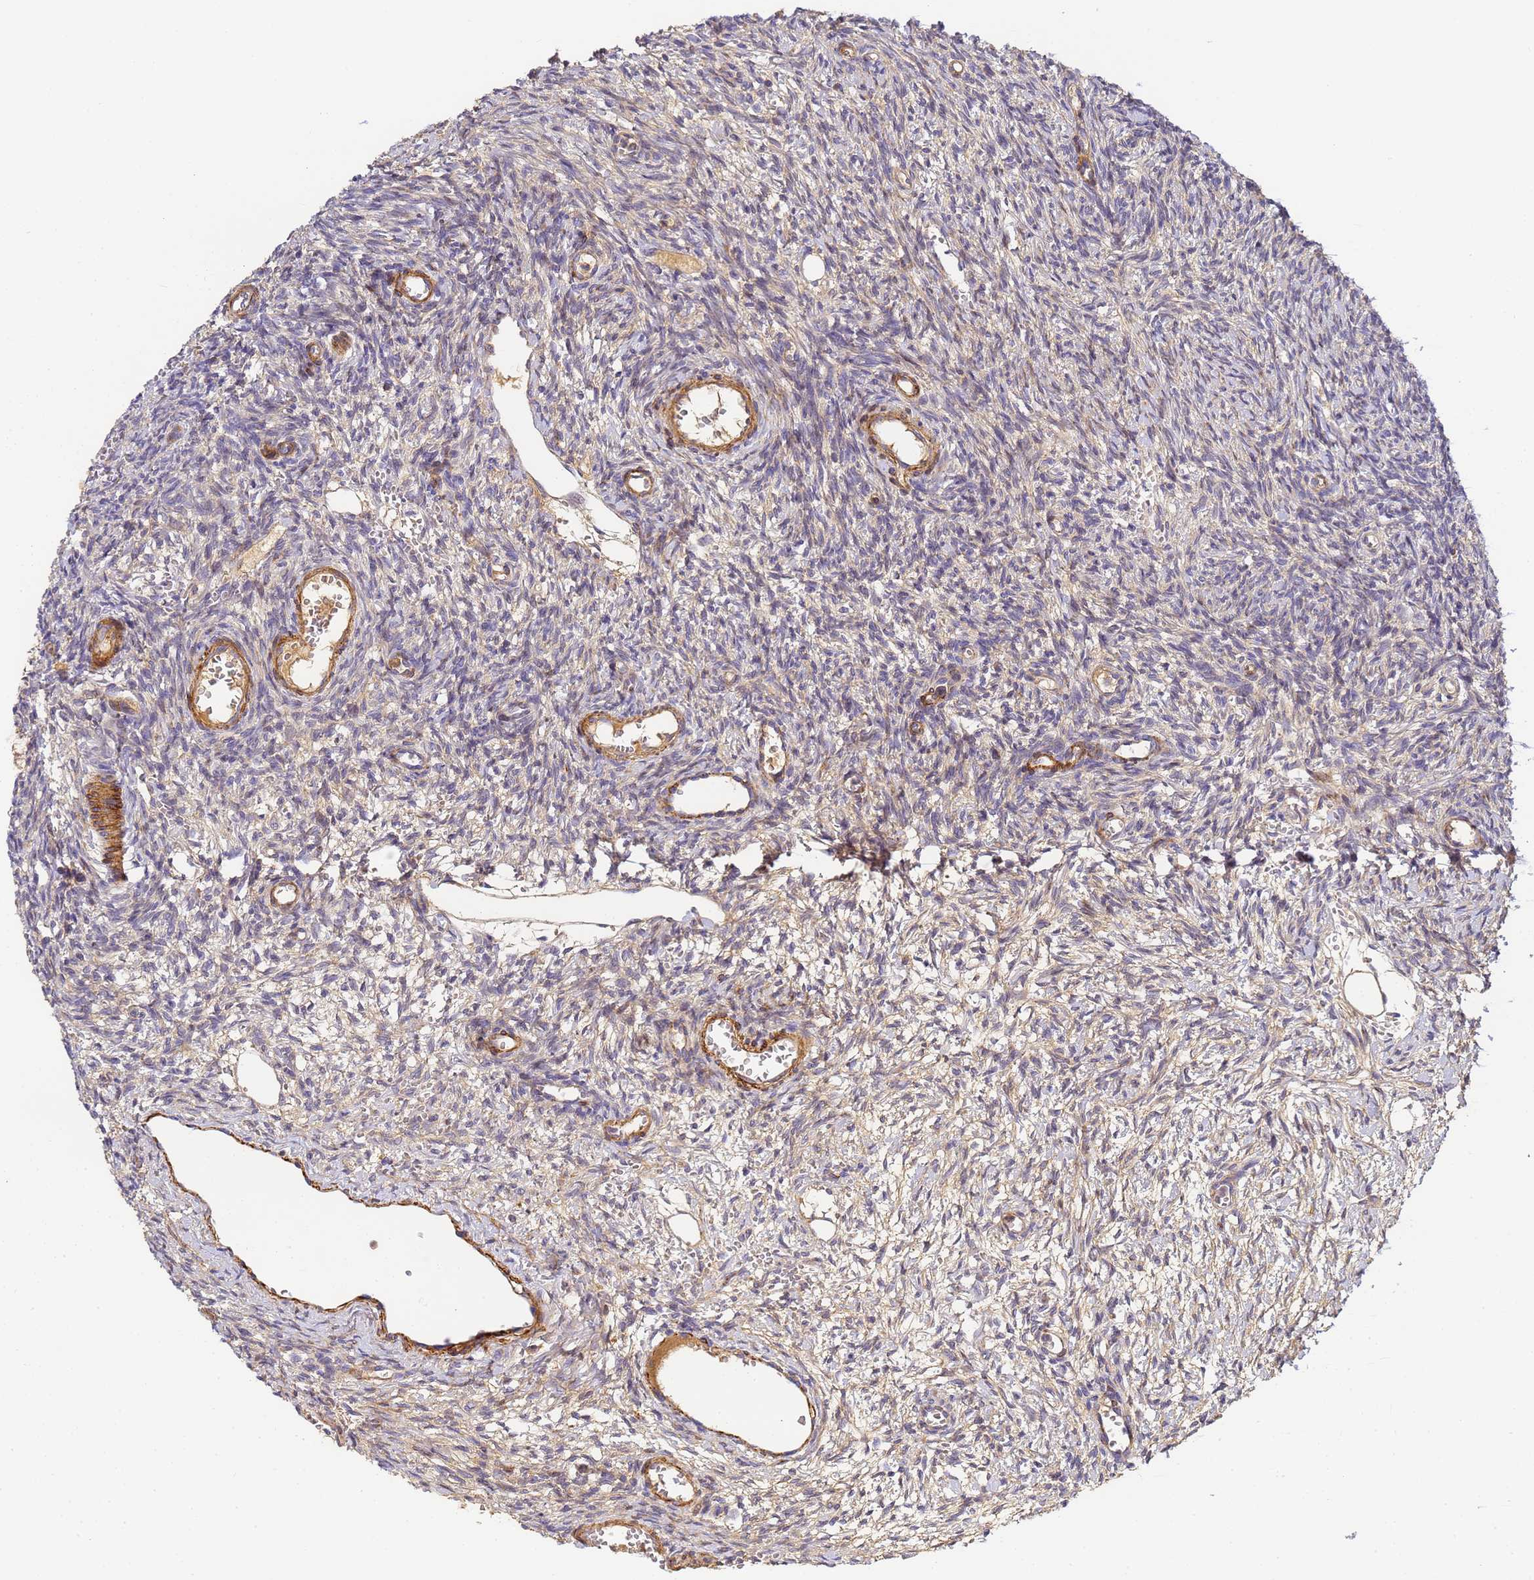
{"staining": {"intensity": "weak", "quantity": "25%-75%", "location": "cytoplasmic/membranous"}, "tissue": "ovary", "cell_type": "Follicle cells", "image_type": "normal", "snomed": [{"axis": "morphology", "description": "Normal tissue, NOS"}, {"axis": "topography", "description": "Ovary"}], "caption": "Weak cytoplasmic/membranous expression for a protein is identified in approximately 25%-75% of follicle cells of normal ovary using immunohistochemistry (IHC).", "gene": "CFHR1", "patient": {"sex": "female", "age": 39}}